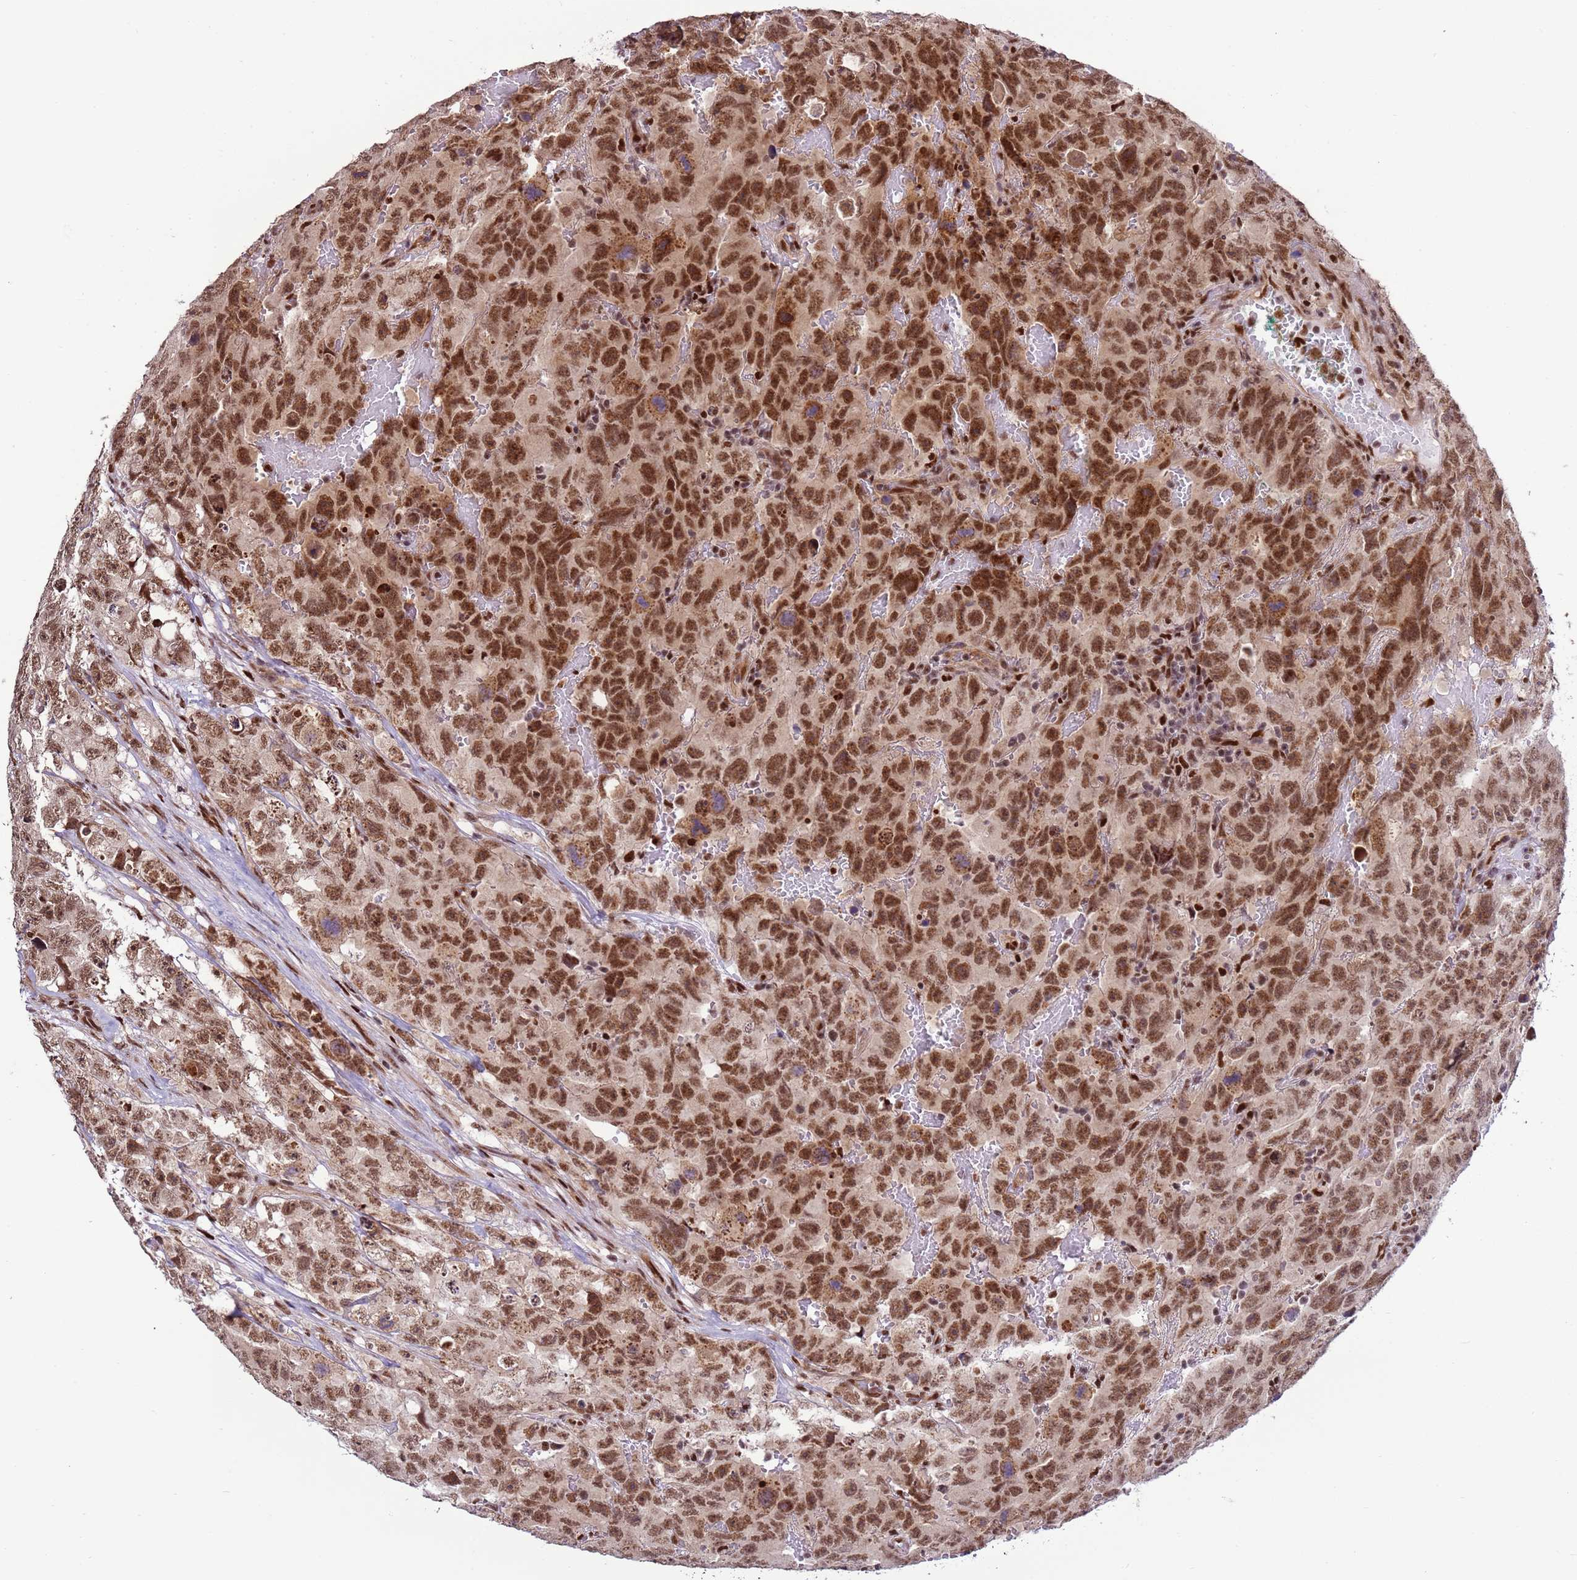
{"staining": {"intensity": "strong", "quantity": ">75%", "location": "nuclear"}, "tissue": "testis cancer", "cell_type": "Tumor cells", "image_type": "cancer", "snomed": [{"axis": "morphology", "description": "Carcinoma, Embryonal, NOS"}, {"axis": "topography", "description": "Testis"}], "caption": "Immunohistochemical staining of human testis embryonal carcinoma exhibits high levels of strong nuclear staining in about >75% of tumor cells. The staining is performed using DAB brown chromogen to label protein expression. The nuclei are counter-stained blue using hematoxylin.", "gene": "PRPF6", "patient": {"sex": "male", "age": 45}}